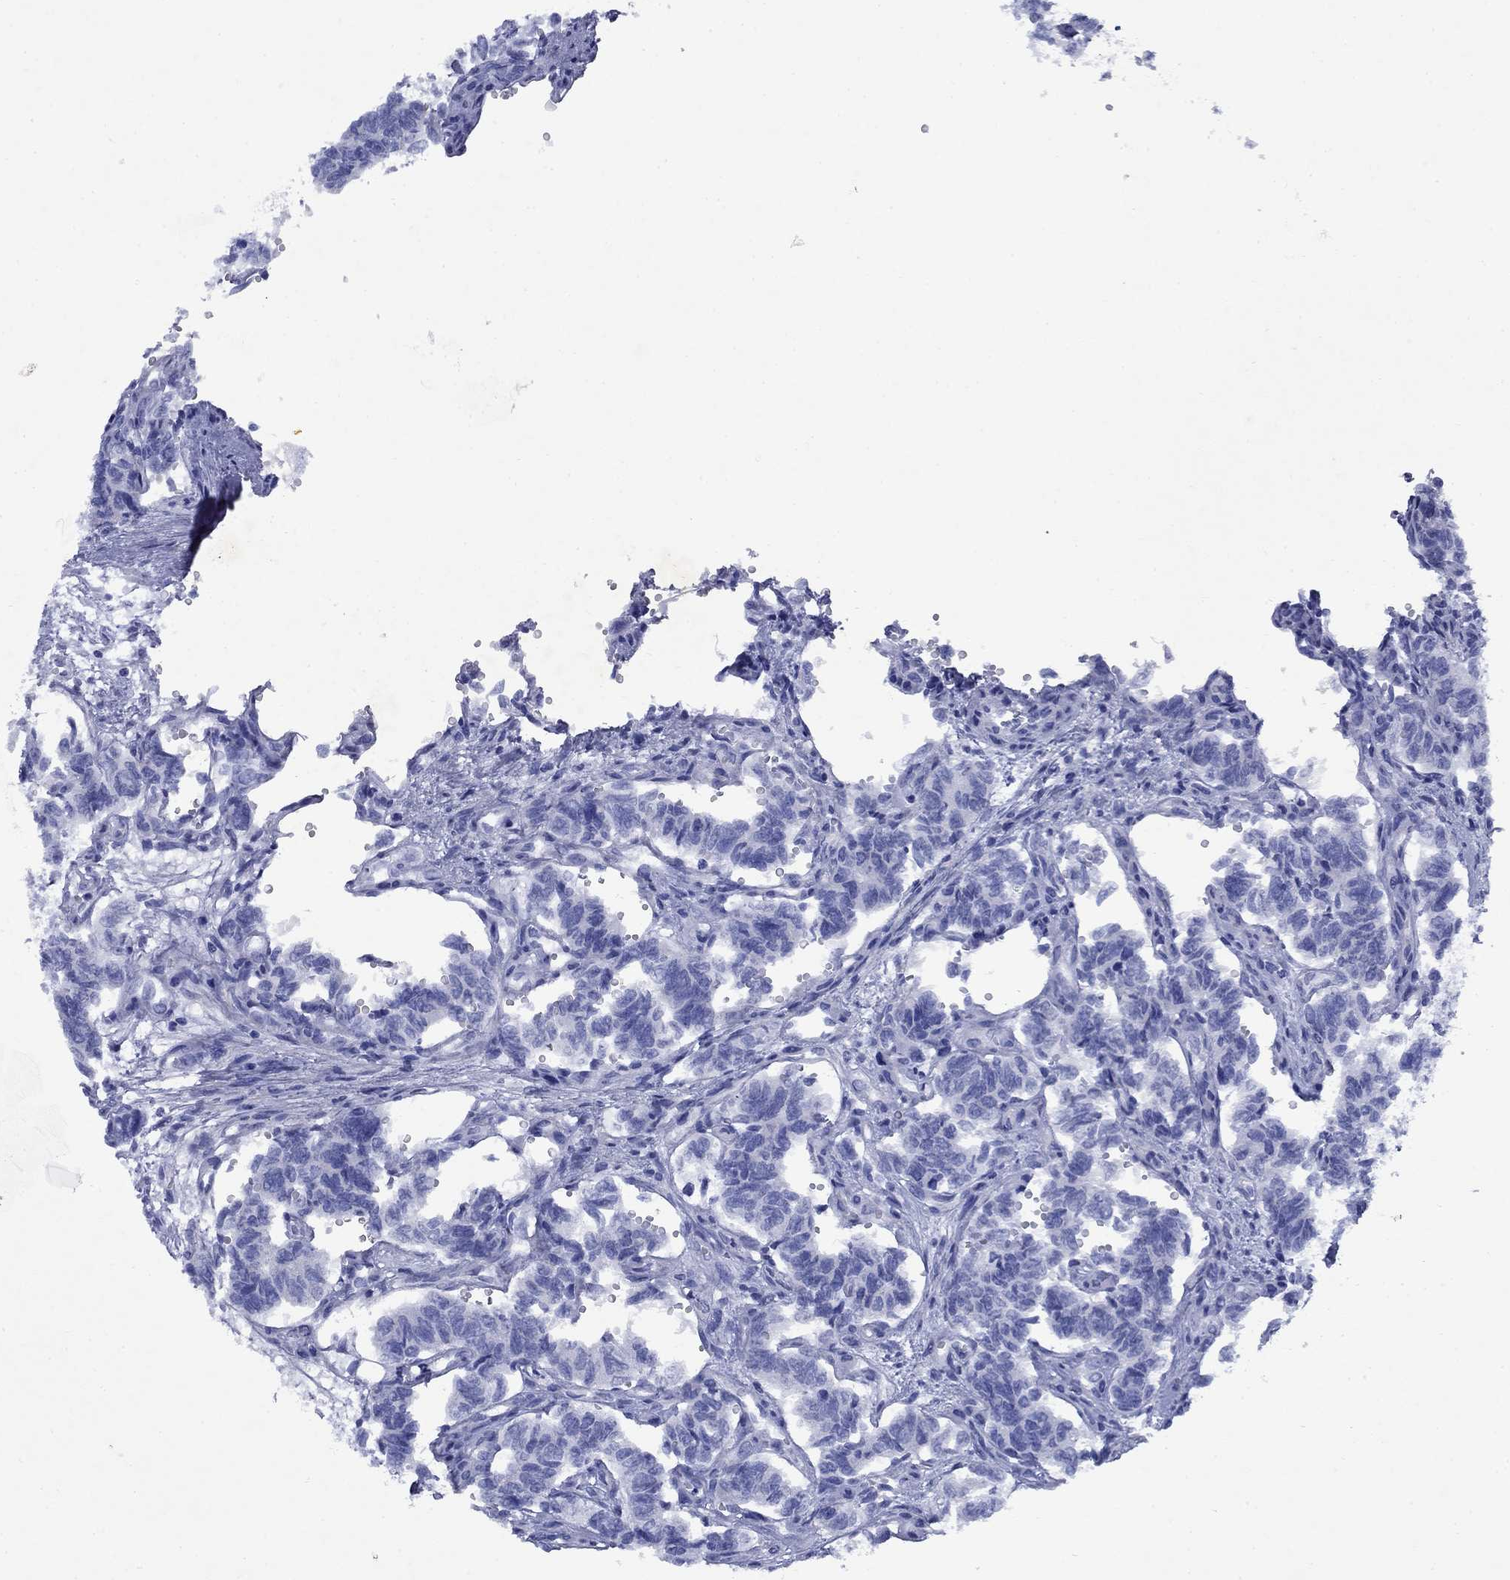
{"staining": {"intensity": "negative", "quantity": "none", "location": "none"}, "tissue": "carcinoid", "cell_type": "Tumor cells", "image_type": "cancer", "snomed": [{"axis": "morphology", "description": "Carcinoid, malignant, NOS"}, {"axis": "topography", "description": "Kidney"}], "caption": "Carcinoid (malignant) stained for a protein using immunohistochemistry reveals no staining tumor cells.", "gene": "STAB2", "patient": {"sex": "female", "age": 41}}